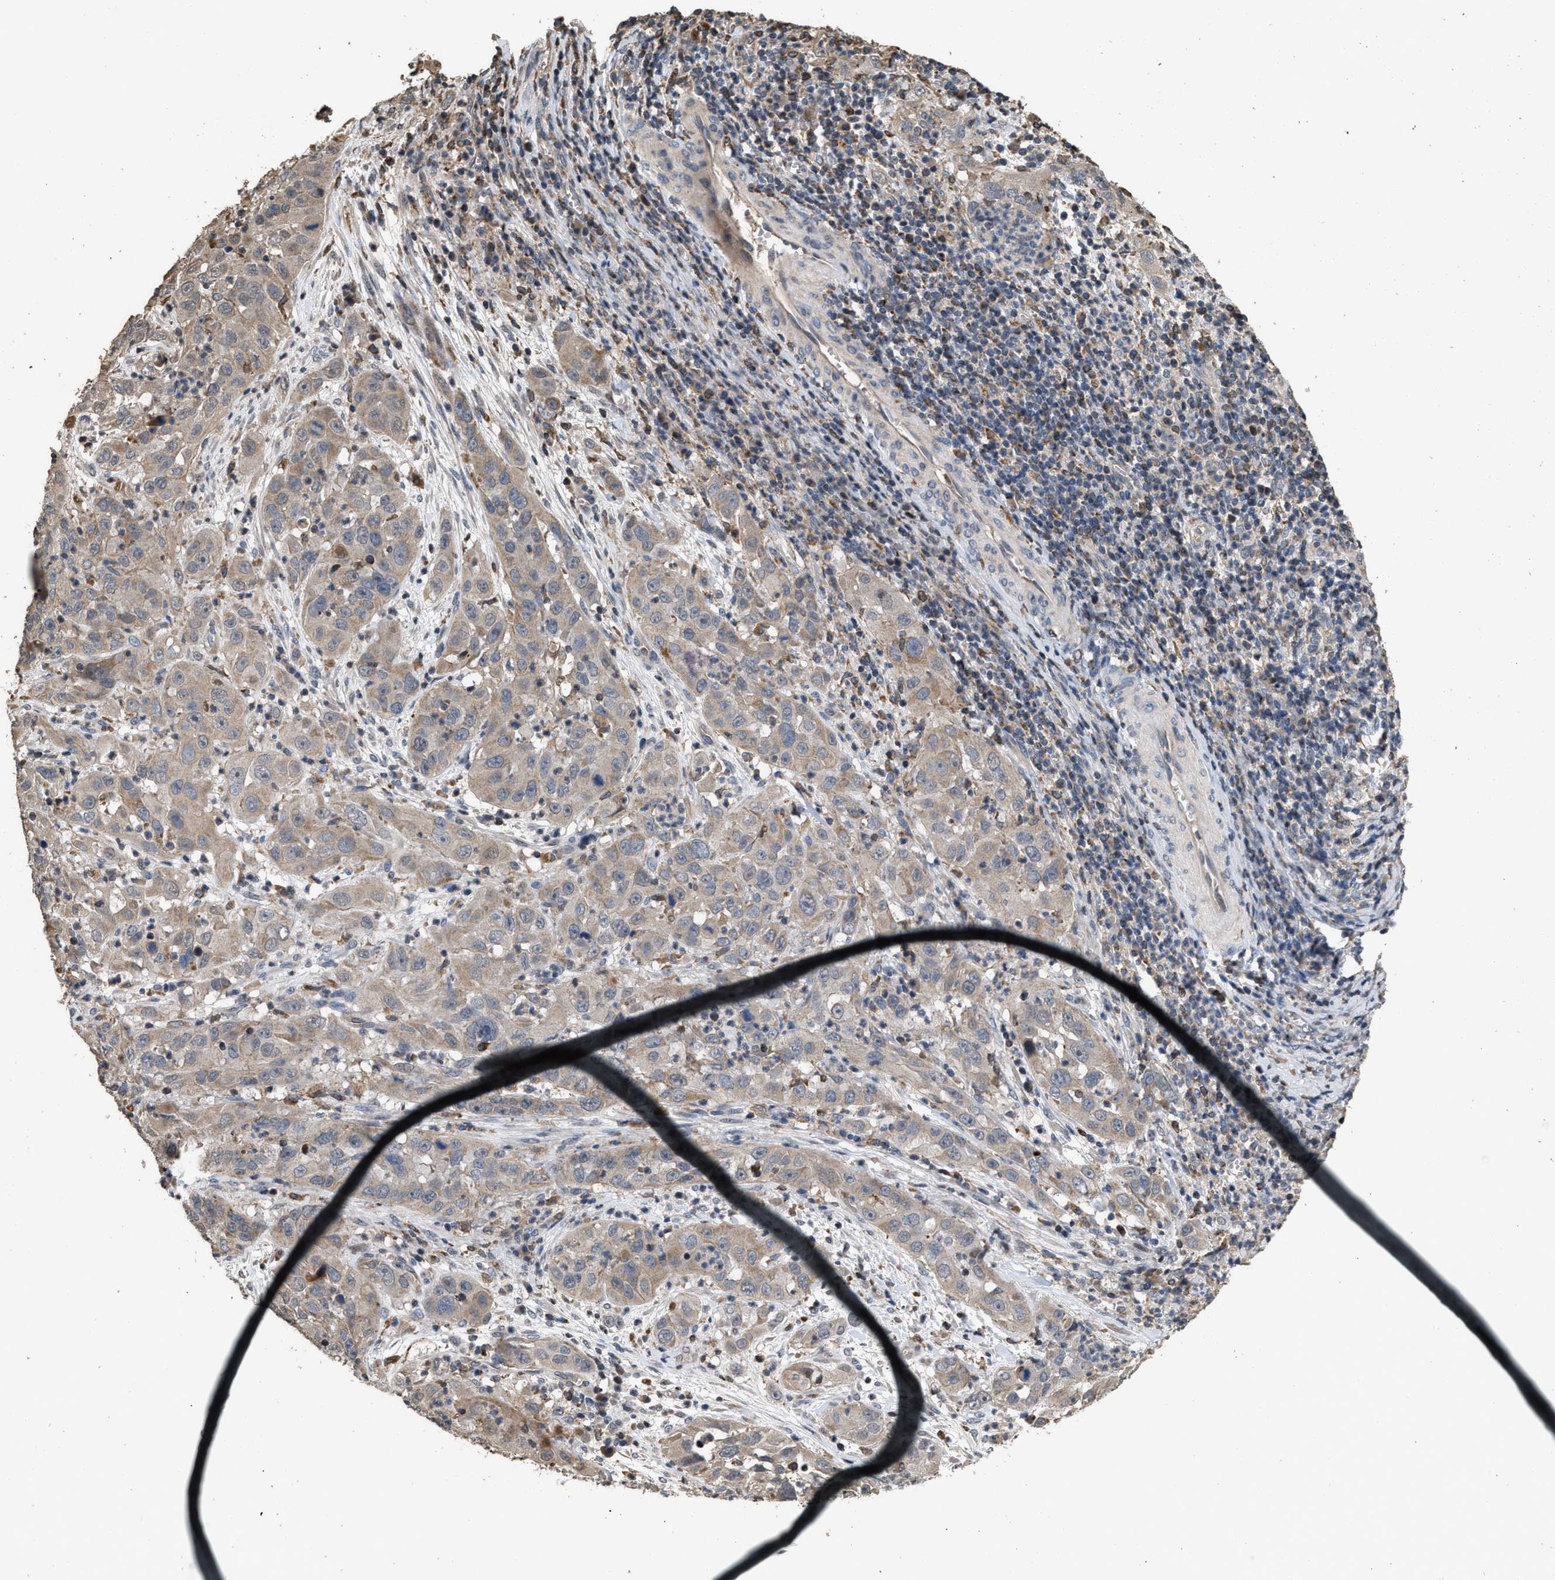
{"staining": {"intensity": "weak", "quantity": "<25%", "location": "cytoplasmic/membranous"}, "tissue": "cervical cancer", "cell_type": "Tumor cells", "image_type": "cancer", "snomed": [{"axis": "morphology", "description": "Squamous cell carcinoma, NOS"}, {"axis": "topography", "description": "Cervix"}], "caption": "DAB immunohistochemical staining of cervical cancer reveals no significant expression in tumor cells. The staining is performed using DAB (3,3'-diaminobenzidine) brown chromogen with nuclei counter-stained in using hematoxylin.", "gene": "TDRKH", "patient": {"sex": "female", "age": 32}}